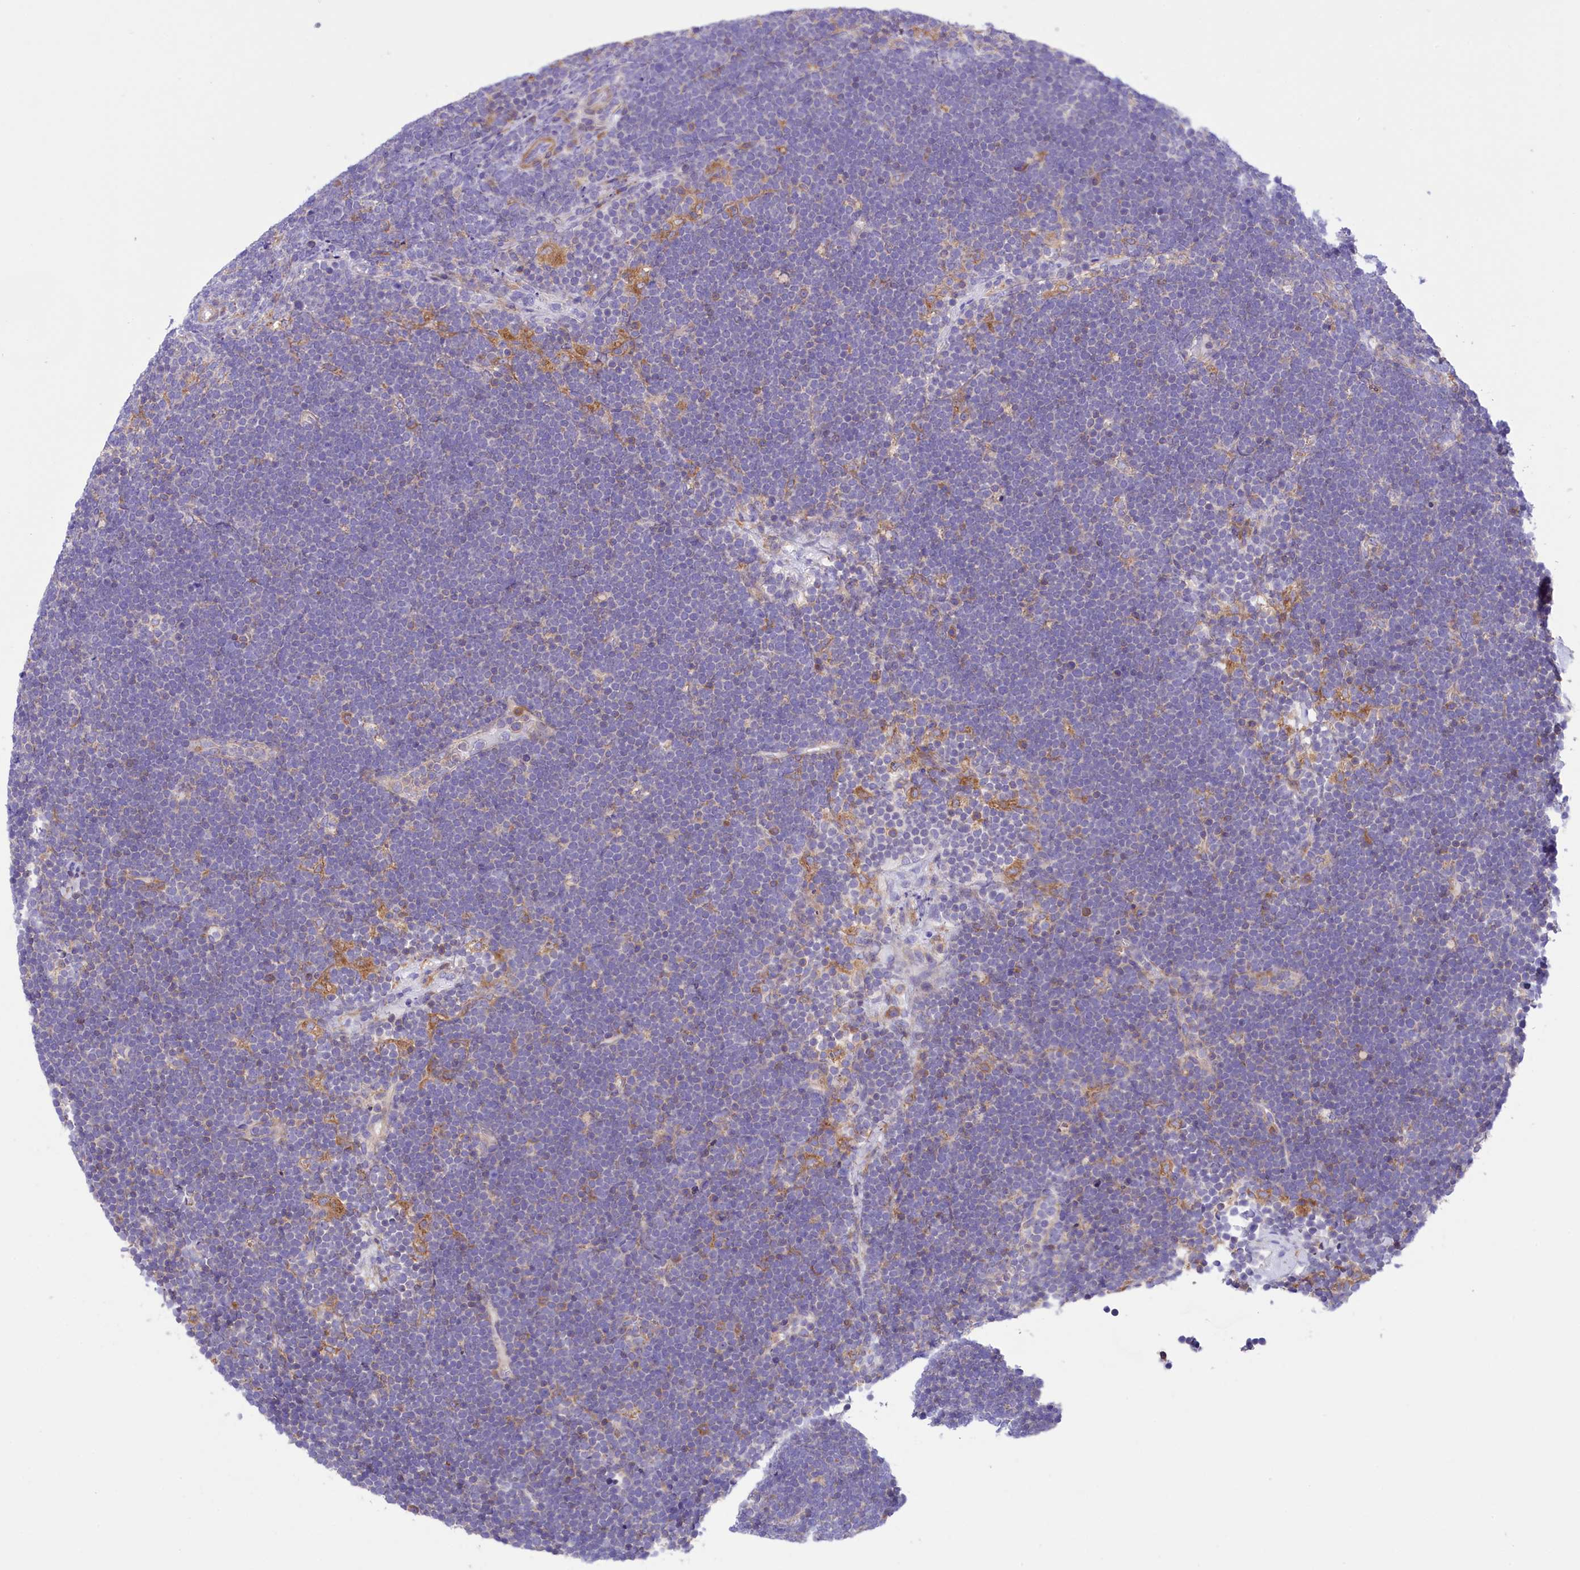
{"staining": {"intensity": "negative", "quantity": "none", "location": "none"}, "tissue": "lymphoma", "cell_type": "Tumor cells", "image_type": "cancer", "snomed": [{"axis": "morphology", "description": "Malignant lymphoma, non-Hodgkin's type, High grade"}, {"axis": "topography", "description": "Lymph node"}], "caption": "DAB immunohistochemical staining of human malignant lymphoma, non-Hodgkin's type (high-grade) exhibits no significant positivity in tumor cells.", "gene": "CORO7-PAM16", "patient": {"sex": "male", "age": 13}}